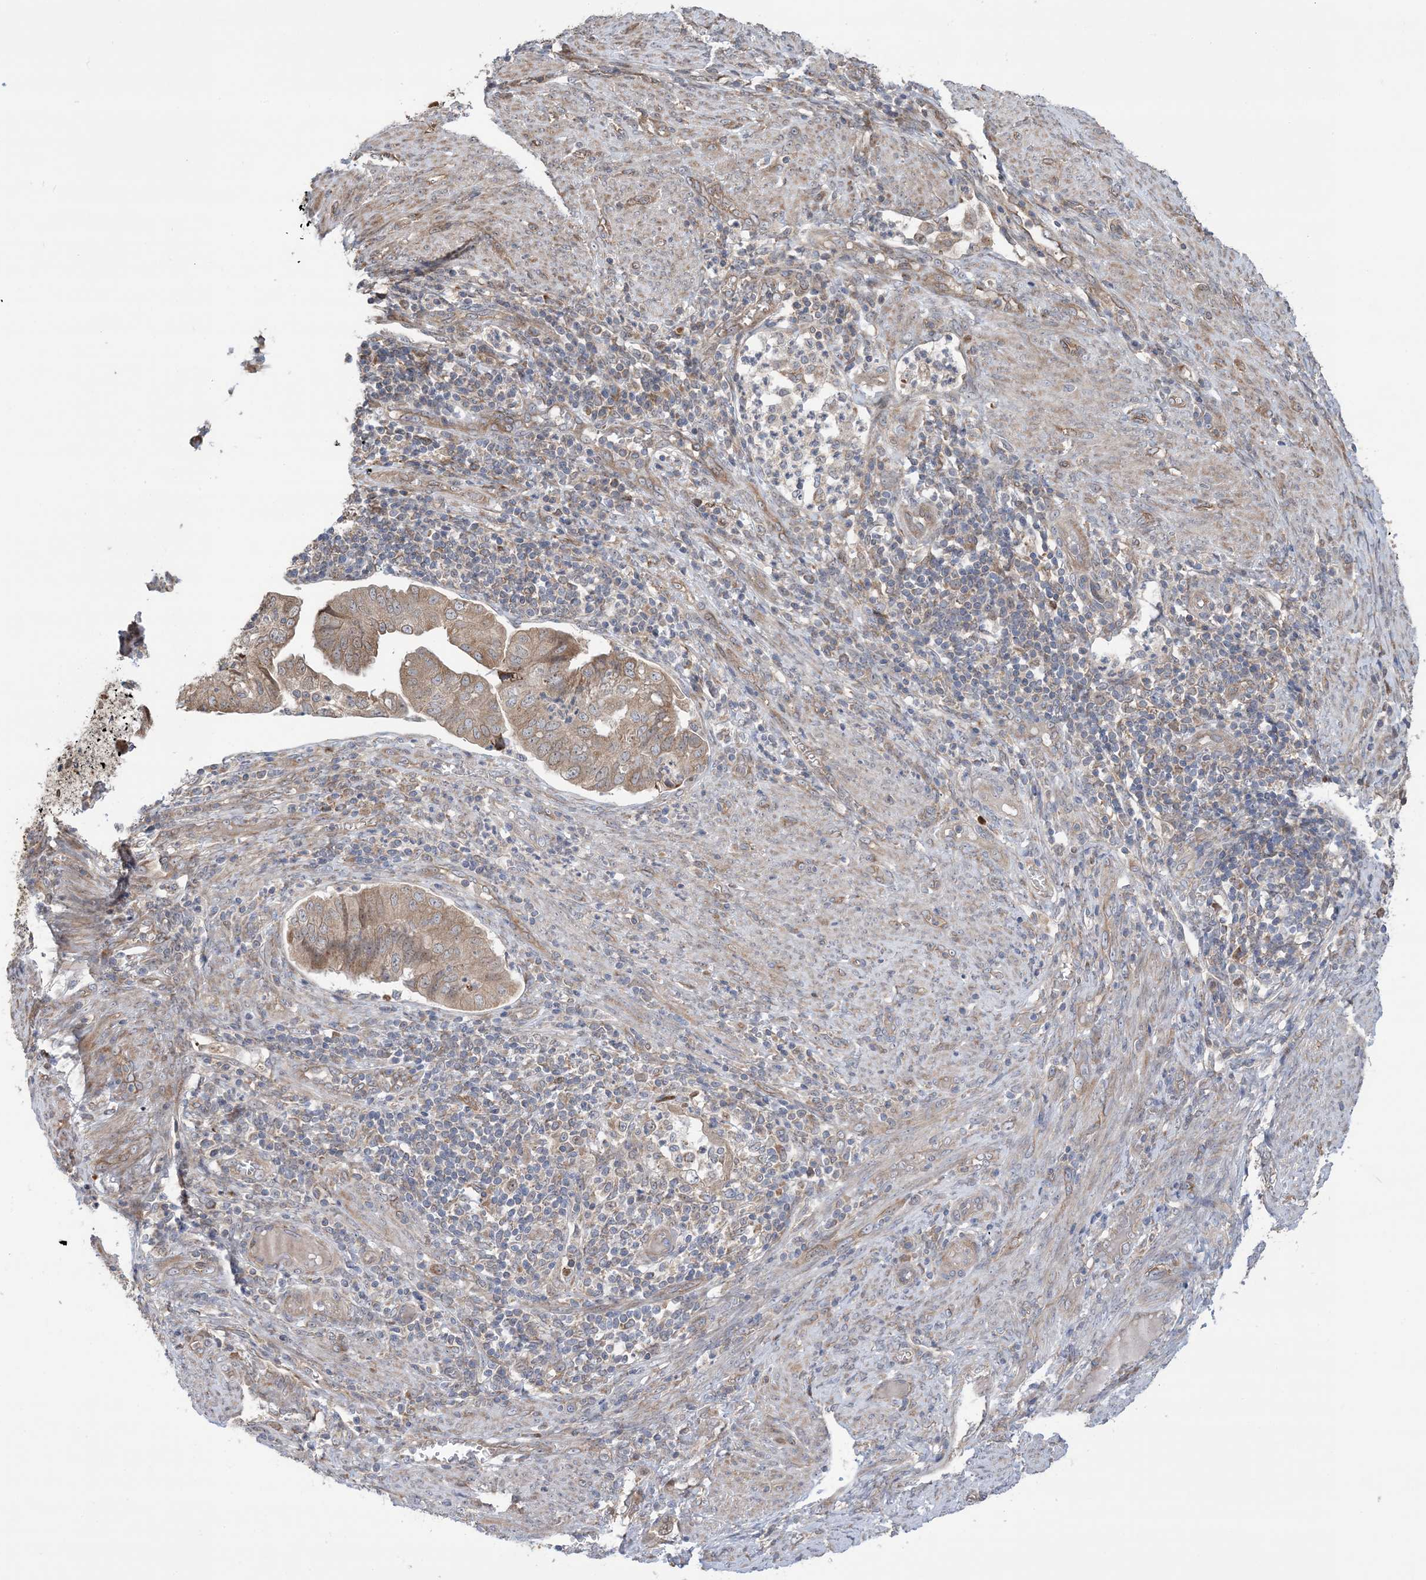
{"staining": {"intensity": "moderate", "quantity": ">75%", "location": "cytoplasmic/membranous"}, "tissue": "endometrial cancer", "cell_type": "Tumor cells", "image_type": "cancer", "snomed": [{"axis": "morphology", "description": "Adenocarcinoma, NOS"}, {"axis": "topography", "description": "Endometrium"}], "caption": "Adenocarcinoma (endometrial) was stained to show a protein in brown. There is medium levels of moderate cytoplasmic/membranous staining in approximately >75% of tumor cells.", "gene": "CLEC16A", "patient": {"sex": "female", "age": 51}}